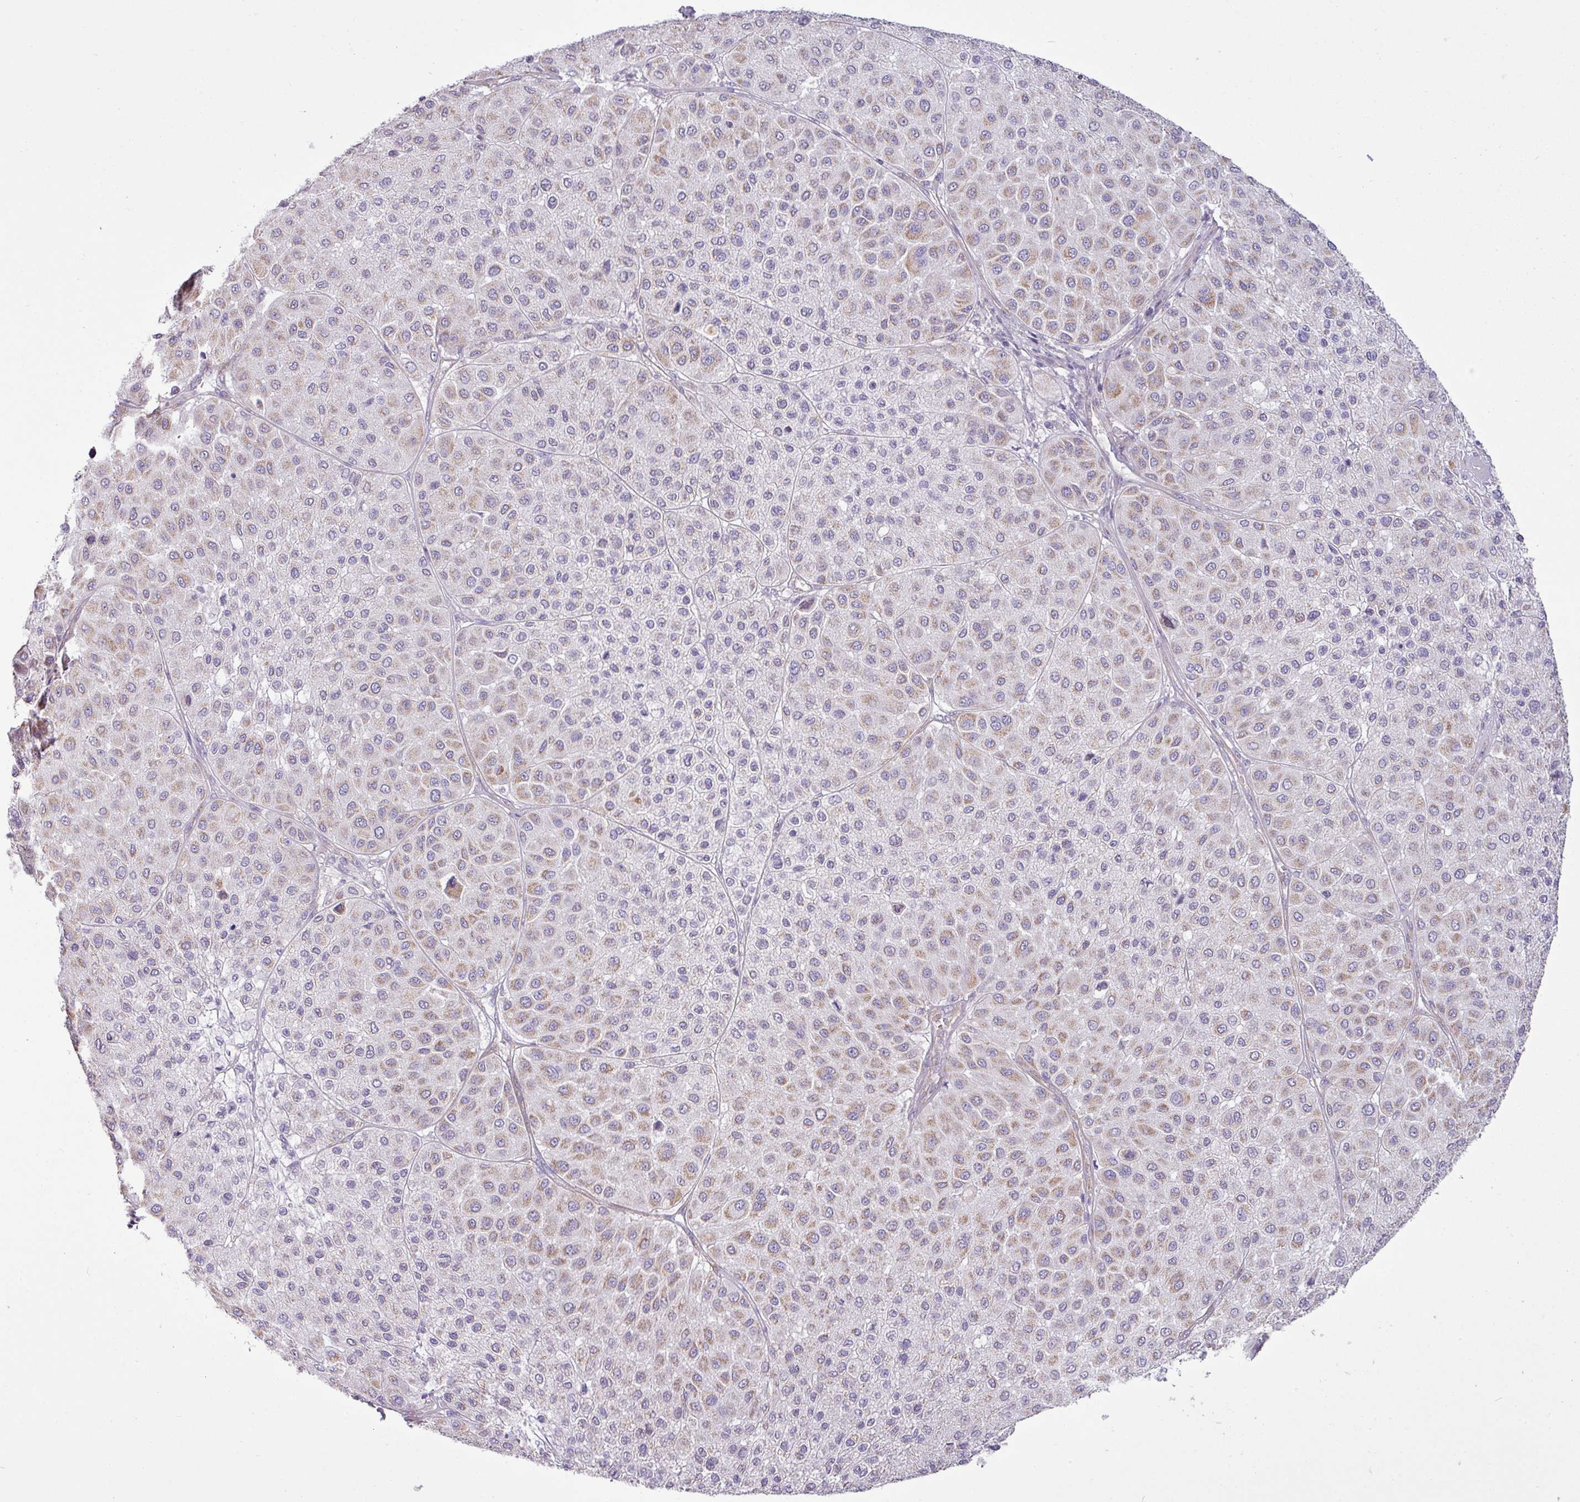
{"staining": {"intensity": "weak", "quantity": "25%-75%", "location": "cytoplasmic/membranous"}, "tissue": "melanoma", "cell_type": "Tumor cells", "image_type": "cancer", "snomed": [{"axis": "morphology", "description": "Malignant melanoma, Metastatic site"}, {"axis": "topography", "description": "Smooth muscle"}], "caption": "Protein staining reveals weak cytoplasmic/membranous staining in about 25%-75% of tumor cells in melanoma.", "gene": "BTN2A2", "patient": {"sex": "male", "age": 41}}